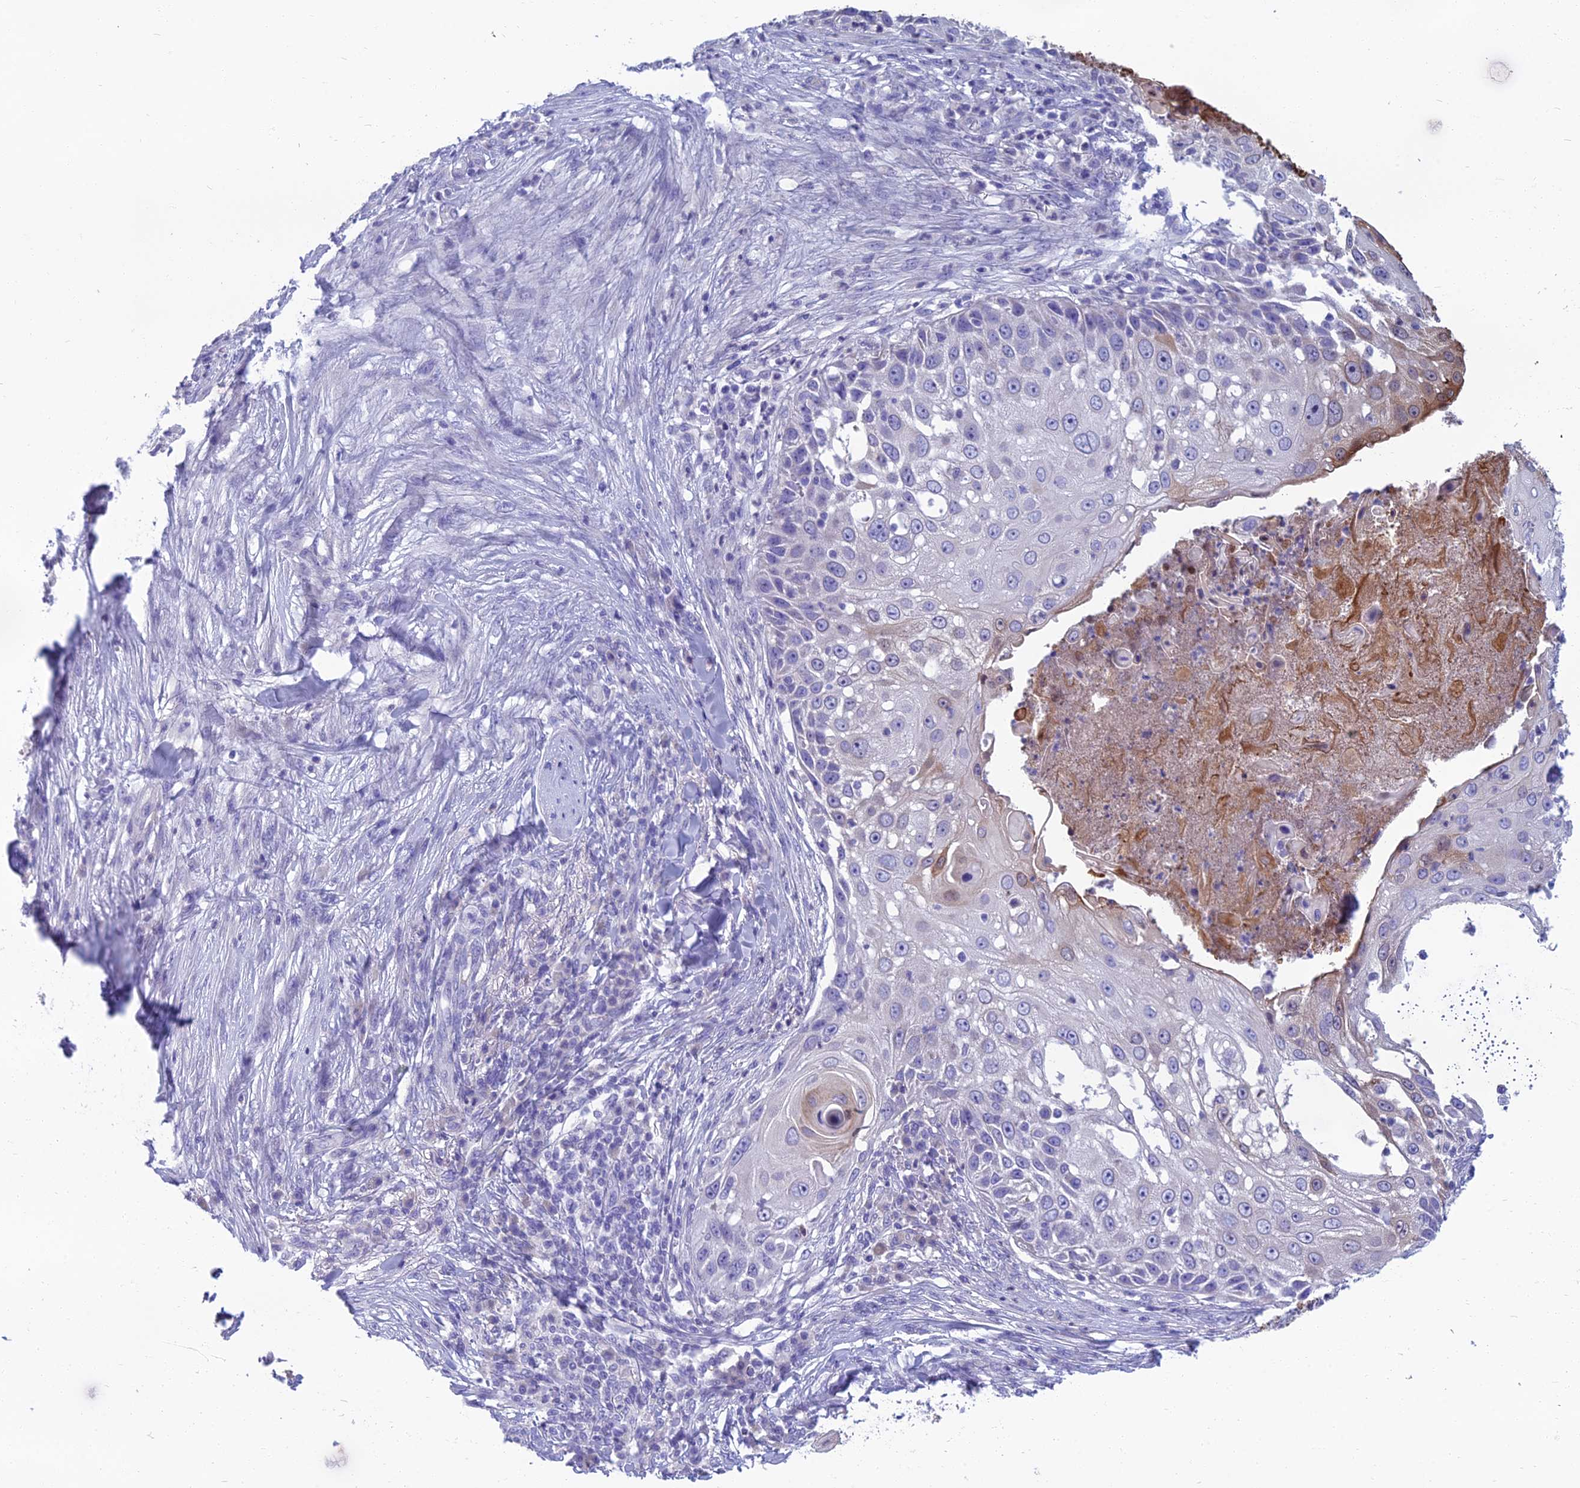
{"staining": {"intensity": "moderate", "quantity": "<25%", "location": "cytoplasmic/membranous"}, "tissue": "skin cancer", "cell_type": "Tumor cells", "image_type": "cancer", "snomed": [{"axis": "morphology", "description": "Squamous cell carcinoma, NOS"}, {"axis": "topography", "description": "Skin"}], "caption": "Skin cancer (squamous cell carcinoma) stained for a protein (brown) shows moderate cytoplasmic/membranous positive positivity in about <25% of tumor cells.", "gene": "SPTLC3", "patient": {"sex": "female", "age": 44}}